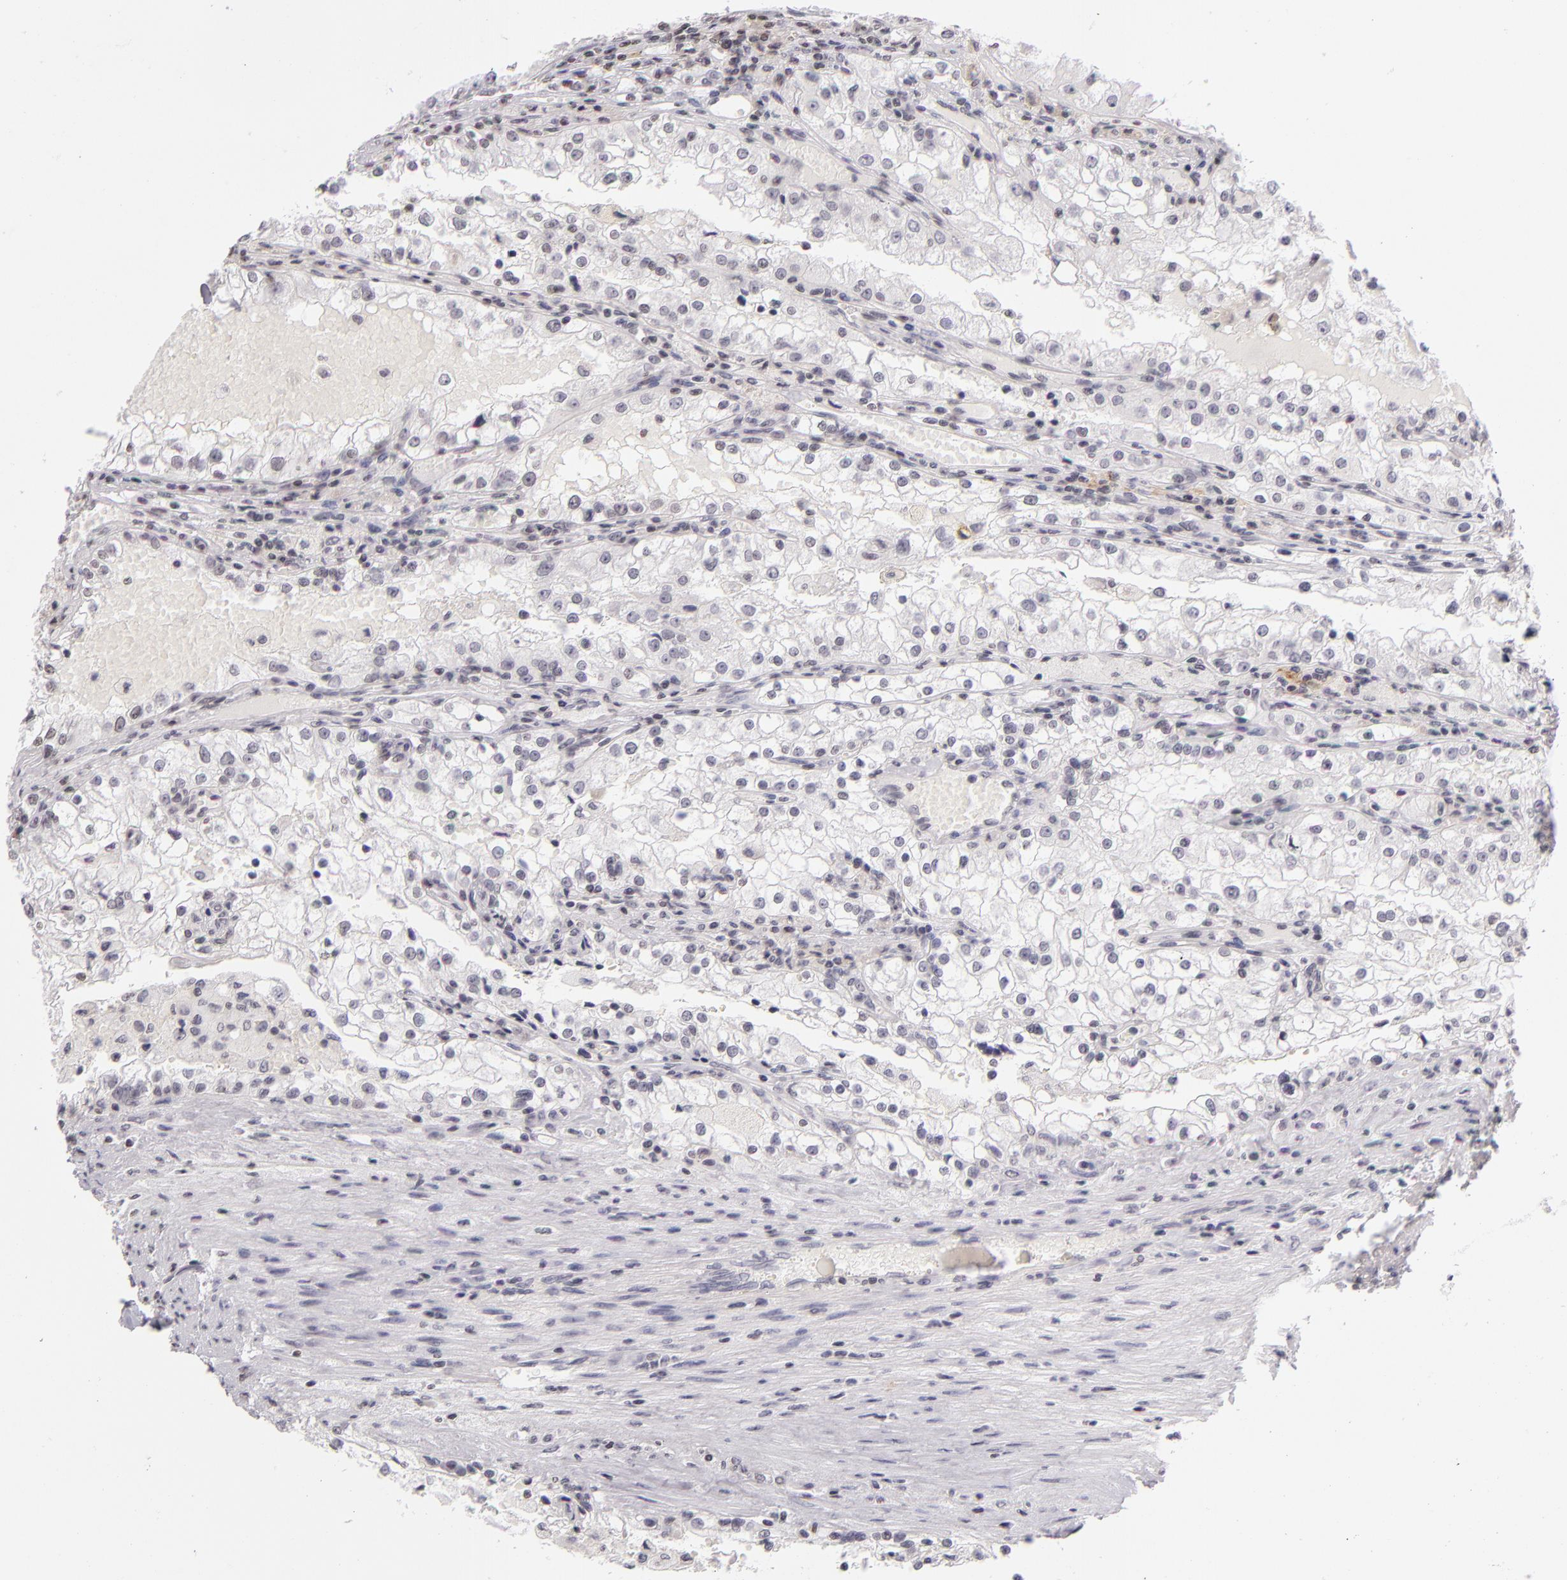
{"staining": {"intensity": "negative", "quantity": "none", "location": "none"}, "tissue": "renal cancer", "cell_type": "Tumor cells", "image_type": "cancer", "snomed": [{"axis": "morphology", "description": "Adenocarcinoma, NOS"}, {"axis": "topography", "description": "Kidney"}], "caption": "Renal cancer (adenocarcinoma) was stained to show a protein in brown. There is no significant expression in tumor cells. Nuclei are stained in blue.", "gene": "CD40", "patient": {"sex": "female", "age": 74}}